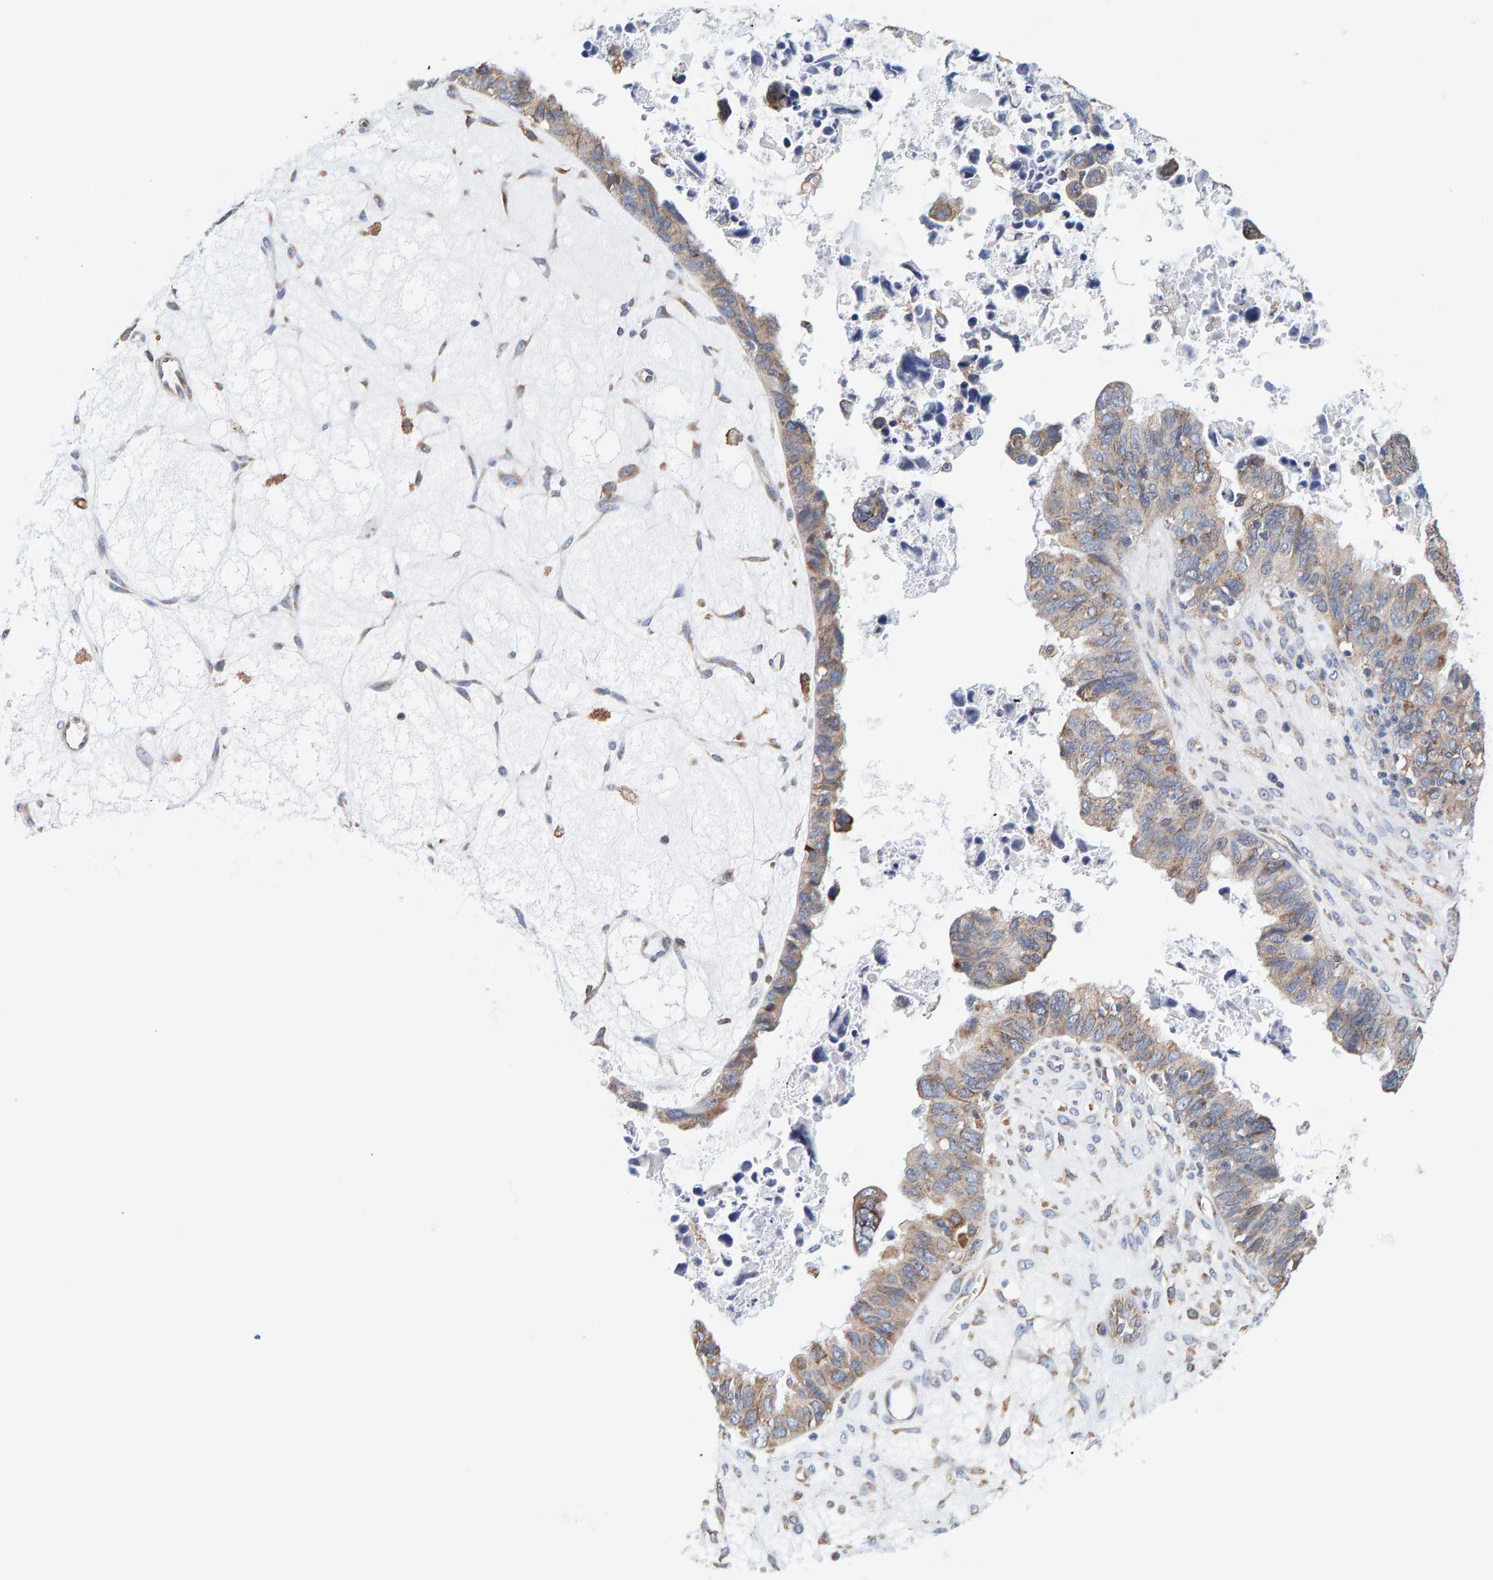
{"staining": {"intensity": "weak", "quantity": ">75%", "location": "cytoplasmic/membranous"}, "tissue": "ovarian cancer", "cell_type": "Tumor cells", "image_type": "cancer", "snomed": [{"axis": "morphology", "description": "Cystadenocarcinoma, serous, NOS"}, {"axis": "topography", "description": "Ovary"}], "caption": "Ovarian serous cystadenocarcinoma stained for a protein exhibits weak cytoplasmic/membranous positivity in tumor cells.", "gene": "SGPL1", "patient": {"sex": "female", "age": 79}}